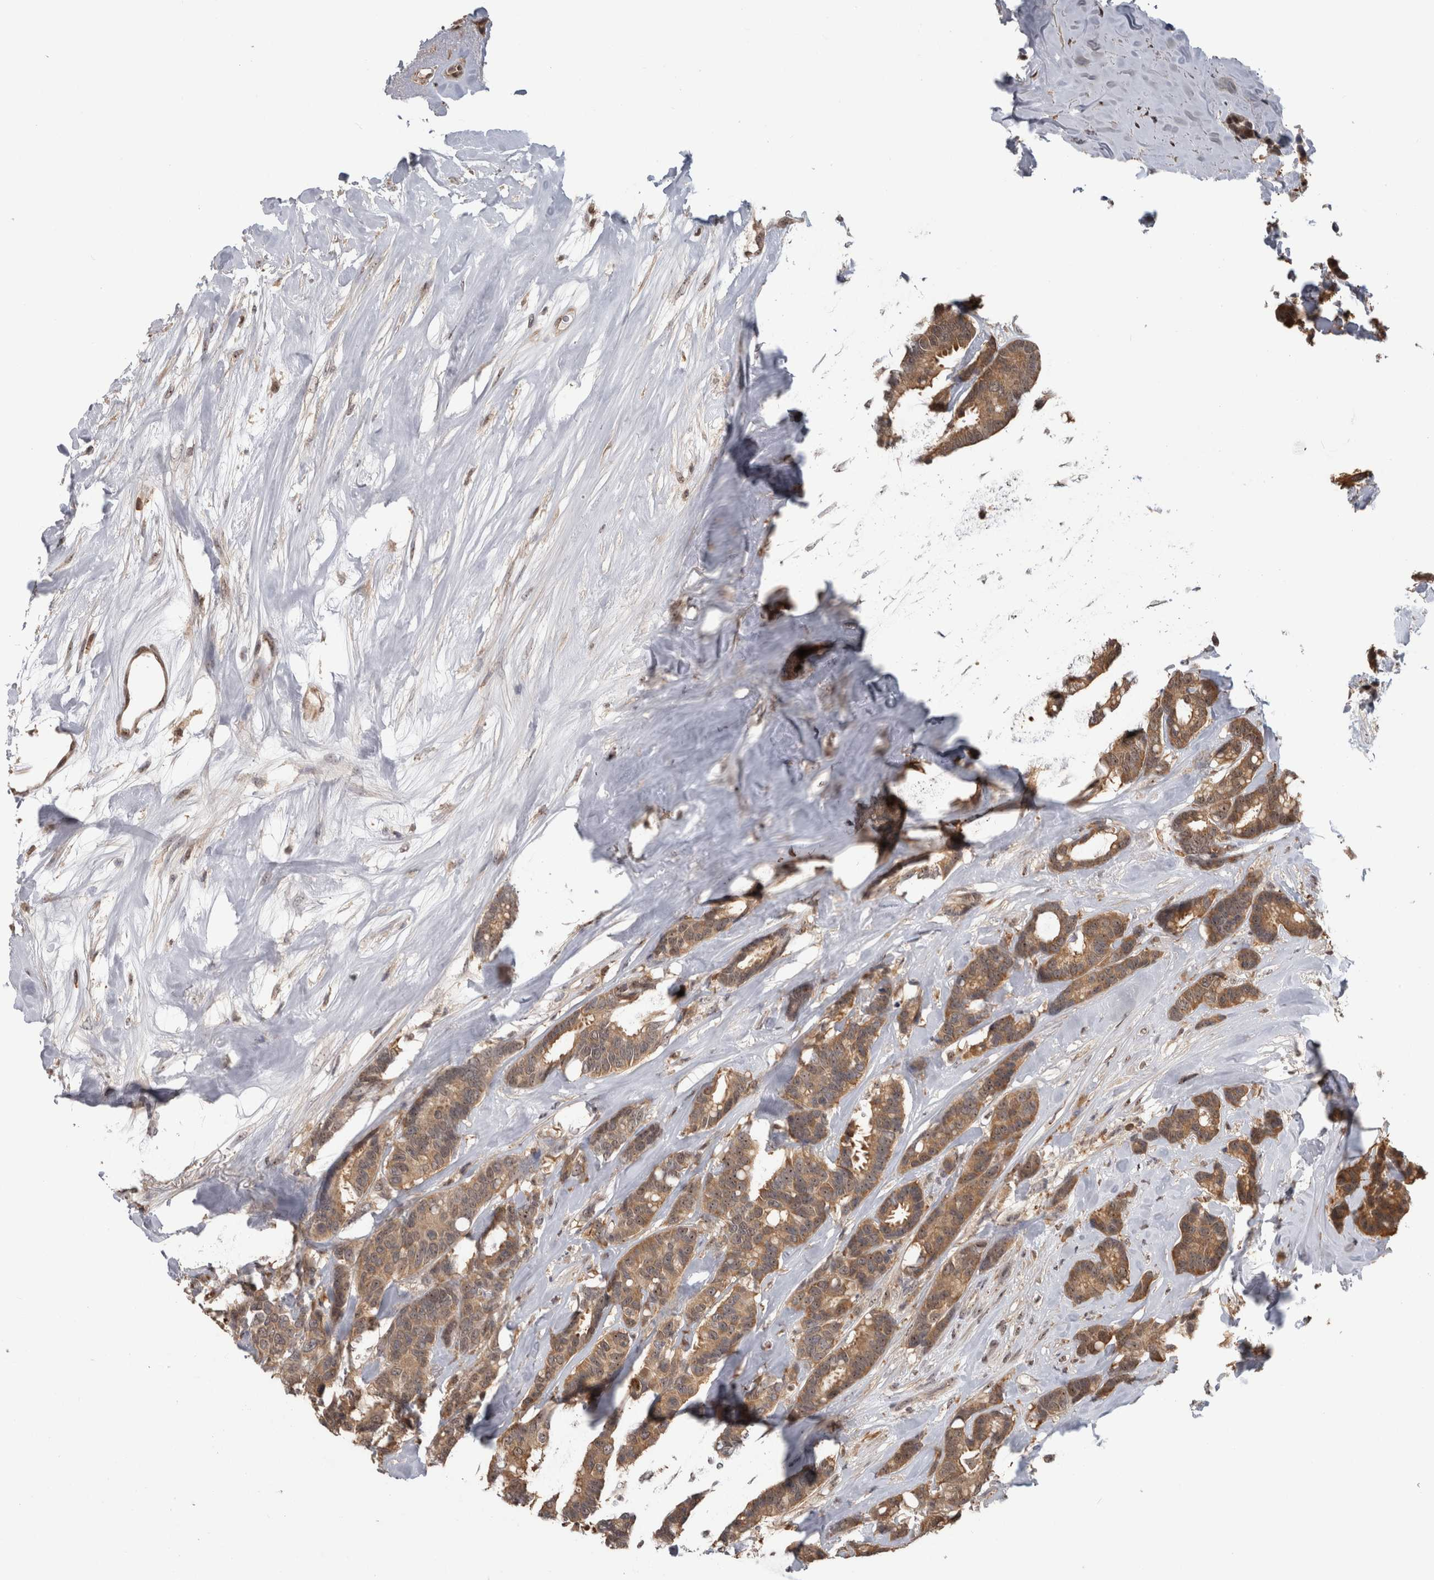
{"staining": {"intensity": "moderate", "quantity": "25%-75%", "location": "cytoplasmic/membranous,nuclear"}, "tissue": "breast cancer", "cell_type": "Tumor cells", "image_type": "cancer", "snomed": [{"axis": "morphology", "description": "Duct carcinoma"}, {"axis": "topography", "description": "Breast"}], "caption": "Infiltrating ductal carcinoma (breast) stained with a brown dye exhibits moderate cytoplasmic/membranous and nuclear positive staining in about 25%-75% of tumor cells.", "gene": "TDRD7", "patient": {"sex": "female", "age": 87}}